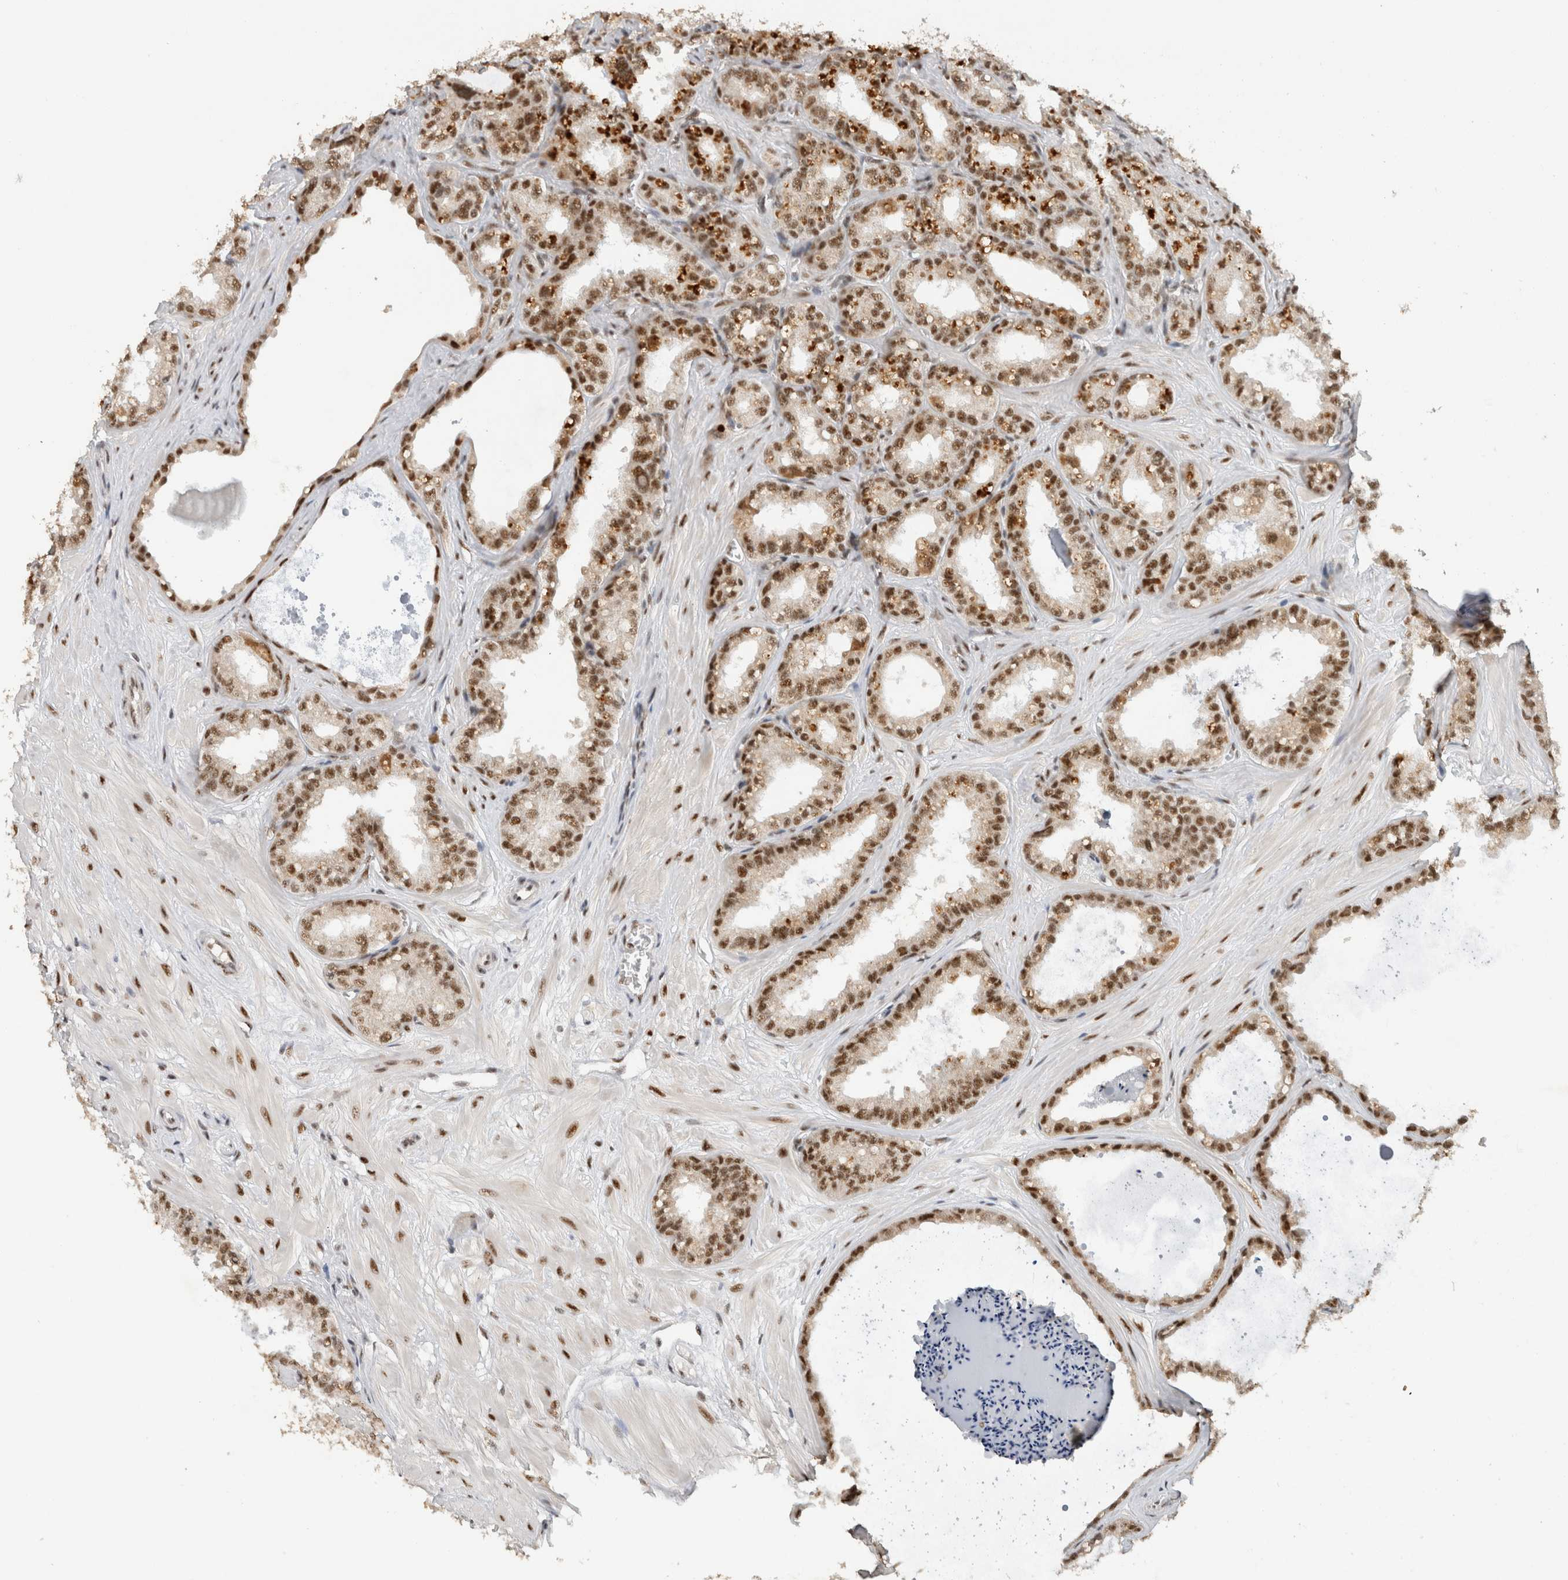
{"staining": {"intensity": "strong", "quantity": ">75%", "location": "nuclear"}, "tissue": "seminal vesicle", "cell_type": "Glandular cells", "image_type": "normal", "snomed": [{"axis": "morphology", "description": "Normal tissue, NOS"}, {"axis": "topography", "description": "Prostate"}, {"axis": "topography", "description": "Seminal veicle"}], "caption": "Seminal vesicle stained for a protein exhibits strong nuclear positivity in glandular cells. (DAB (3,3'-diaminobenzidine) = brown stain, brightfield microscopy at high magnification).", "gene": "DDX42", "patient": {"sex": "male", "age": 51}}